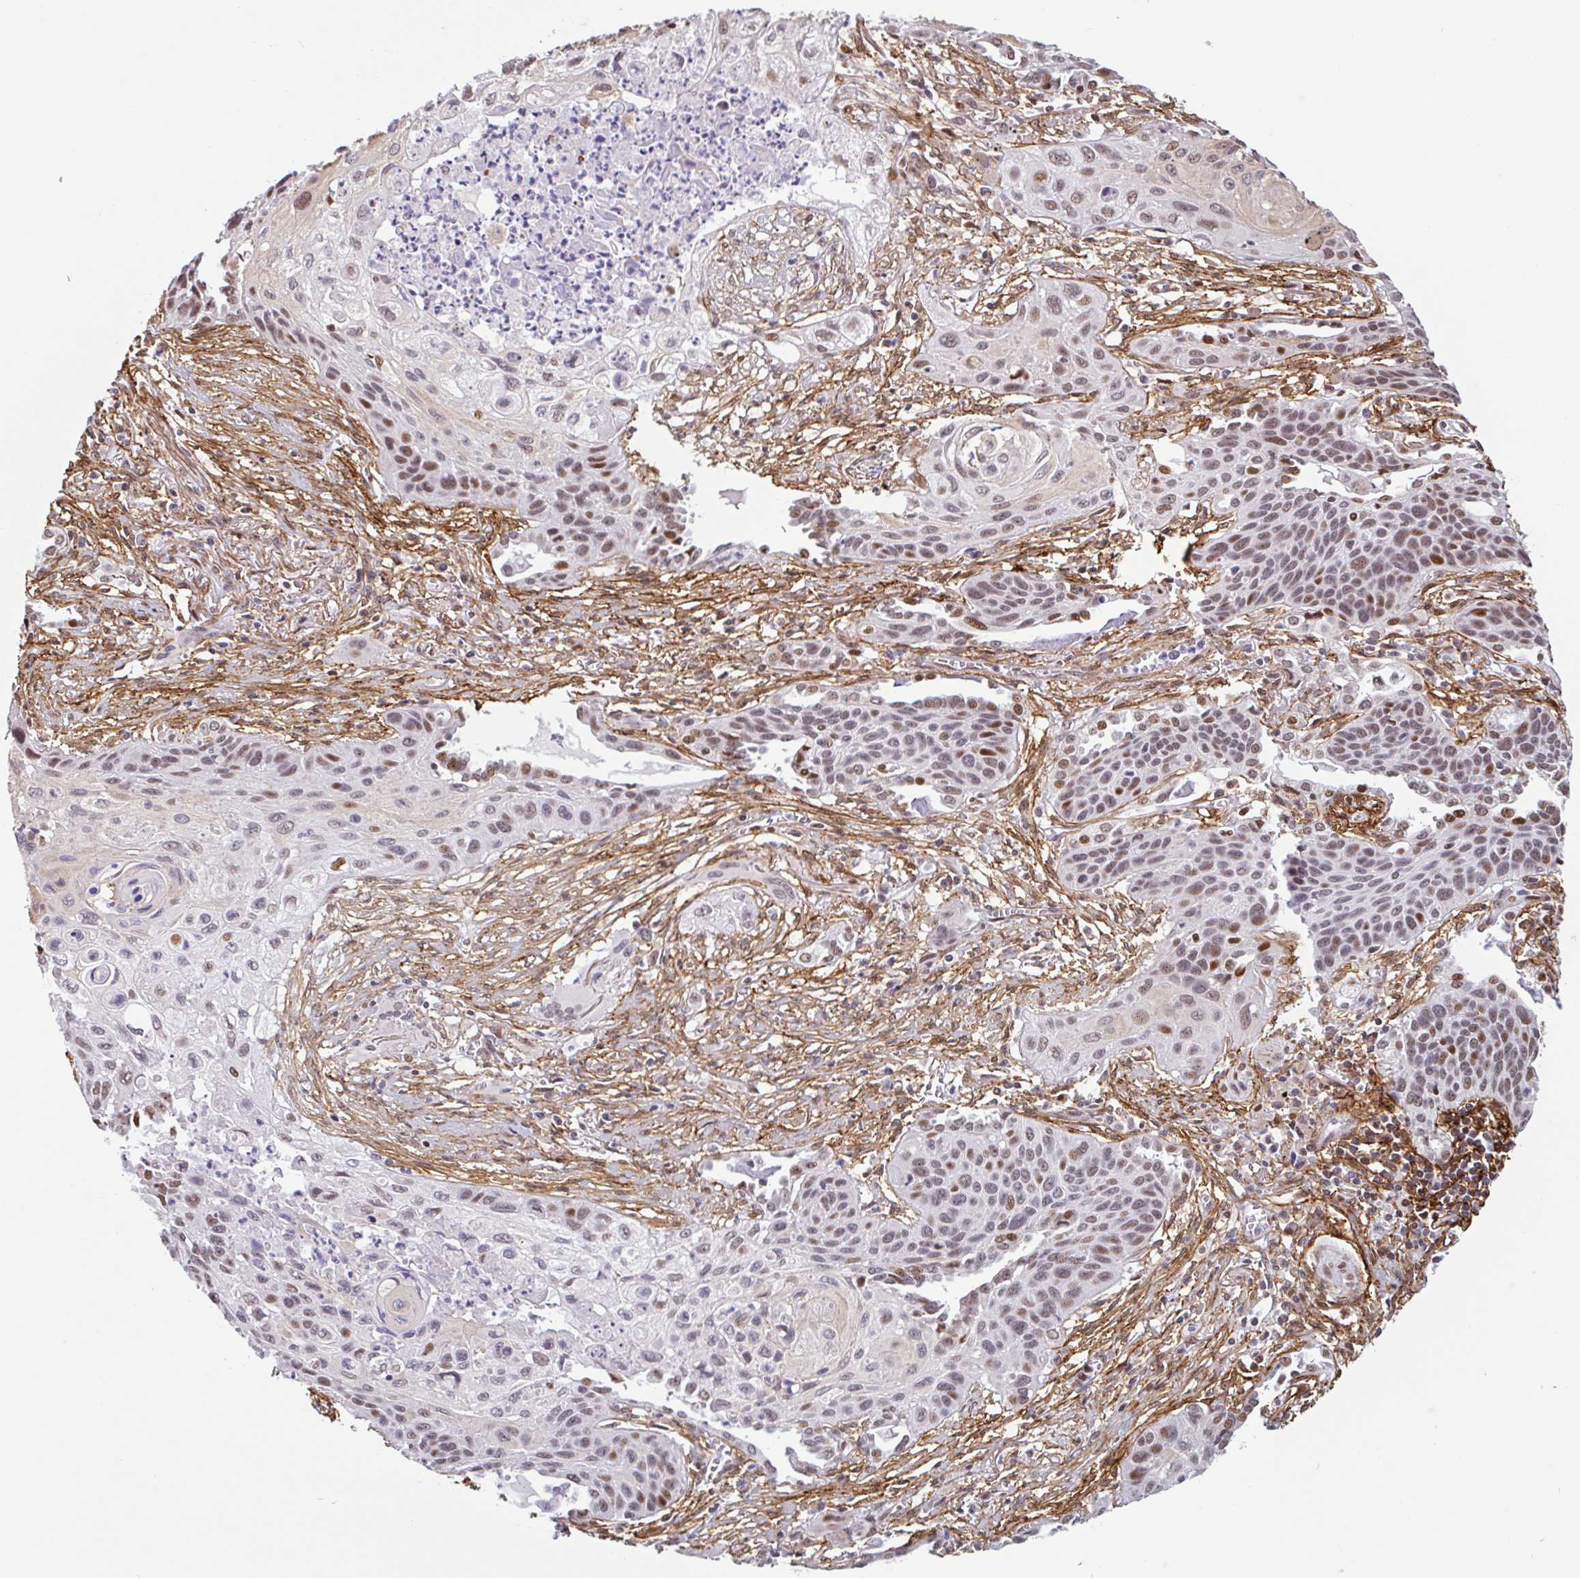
{"staining": {"intensity": "weak", "quantity": ">75%", "location": "nuclear"}, "tissue": "lung cancer", "cell_type": "Tumor cells", "image_type": "cancer", "snomed": [{"axis": "morphology", "description": "Squamous cell carcinoma, NOS"}, {"axis": "topography", "description": "Lung"}], "caption": "This histopathology image displays immunohistochemistry (IHC) staining of lung squamous cell carcinoma, with low weak nuclear expression in about >75% of tumor cells.", "gene": "TMEM119", "patient": {"sex": "male", "age": 71}}